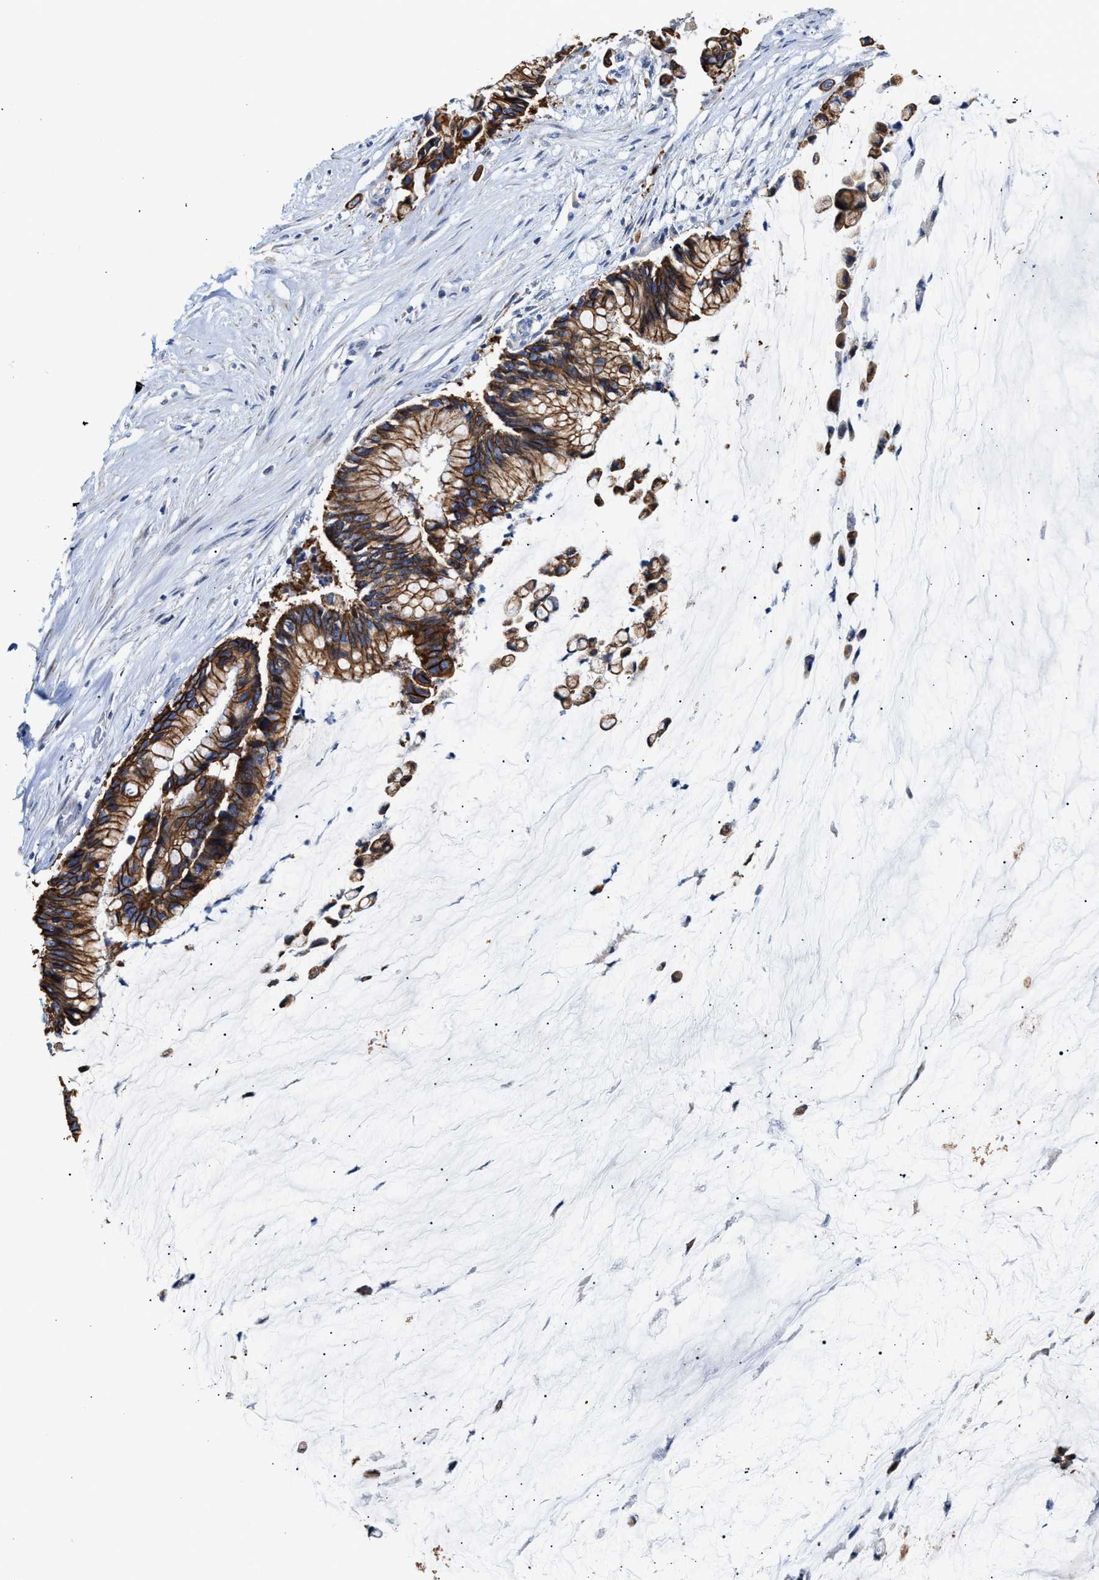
{"staining": {"intensity": "moderate", "quantity": ">75%", "location": "cytoplasmic/membranous"}, "tissue": "pancreatic cancer", "cell_type": "Tumor cells", "image_type": "cancer", "snomed": [{"axis": "morphology", "description": "Adenocarcinoma, NOS"}, {"axis": "topography", "description": "Pancreas"}], "caption": "The immunohistochemical stain shows moderate cytoplasmic/membranous expression in tumor cells of pancreatic cancer tissue.", "gene": "JAG1", "patient": {"sex": "male", "age": 41}}